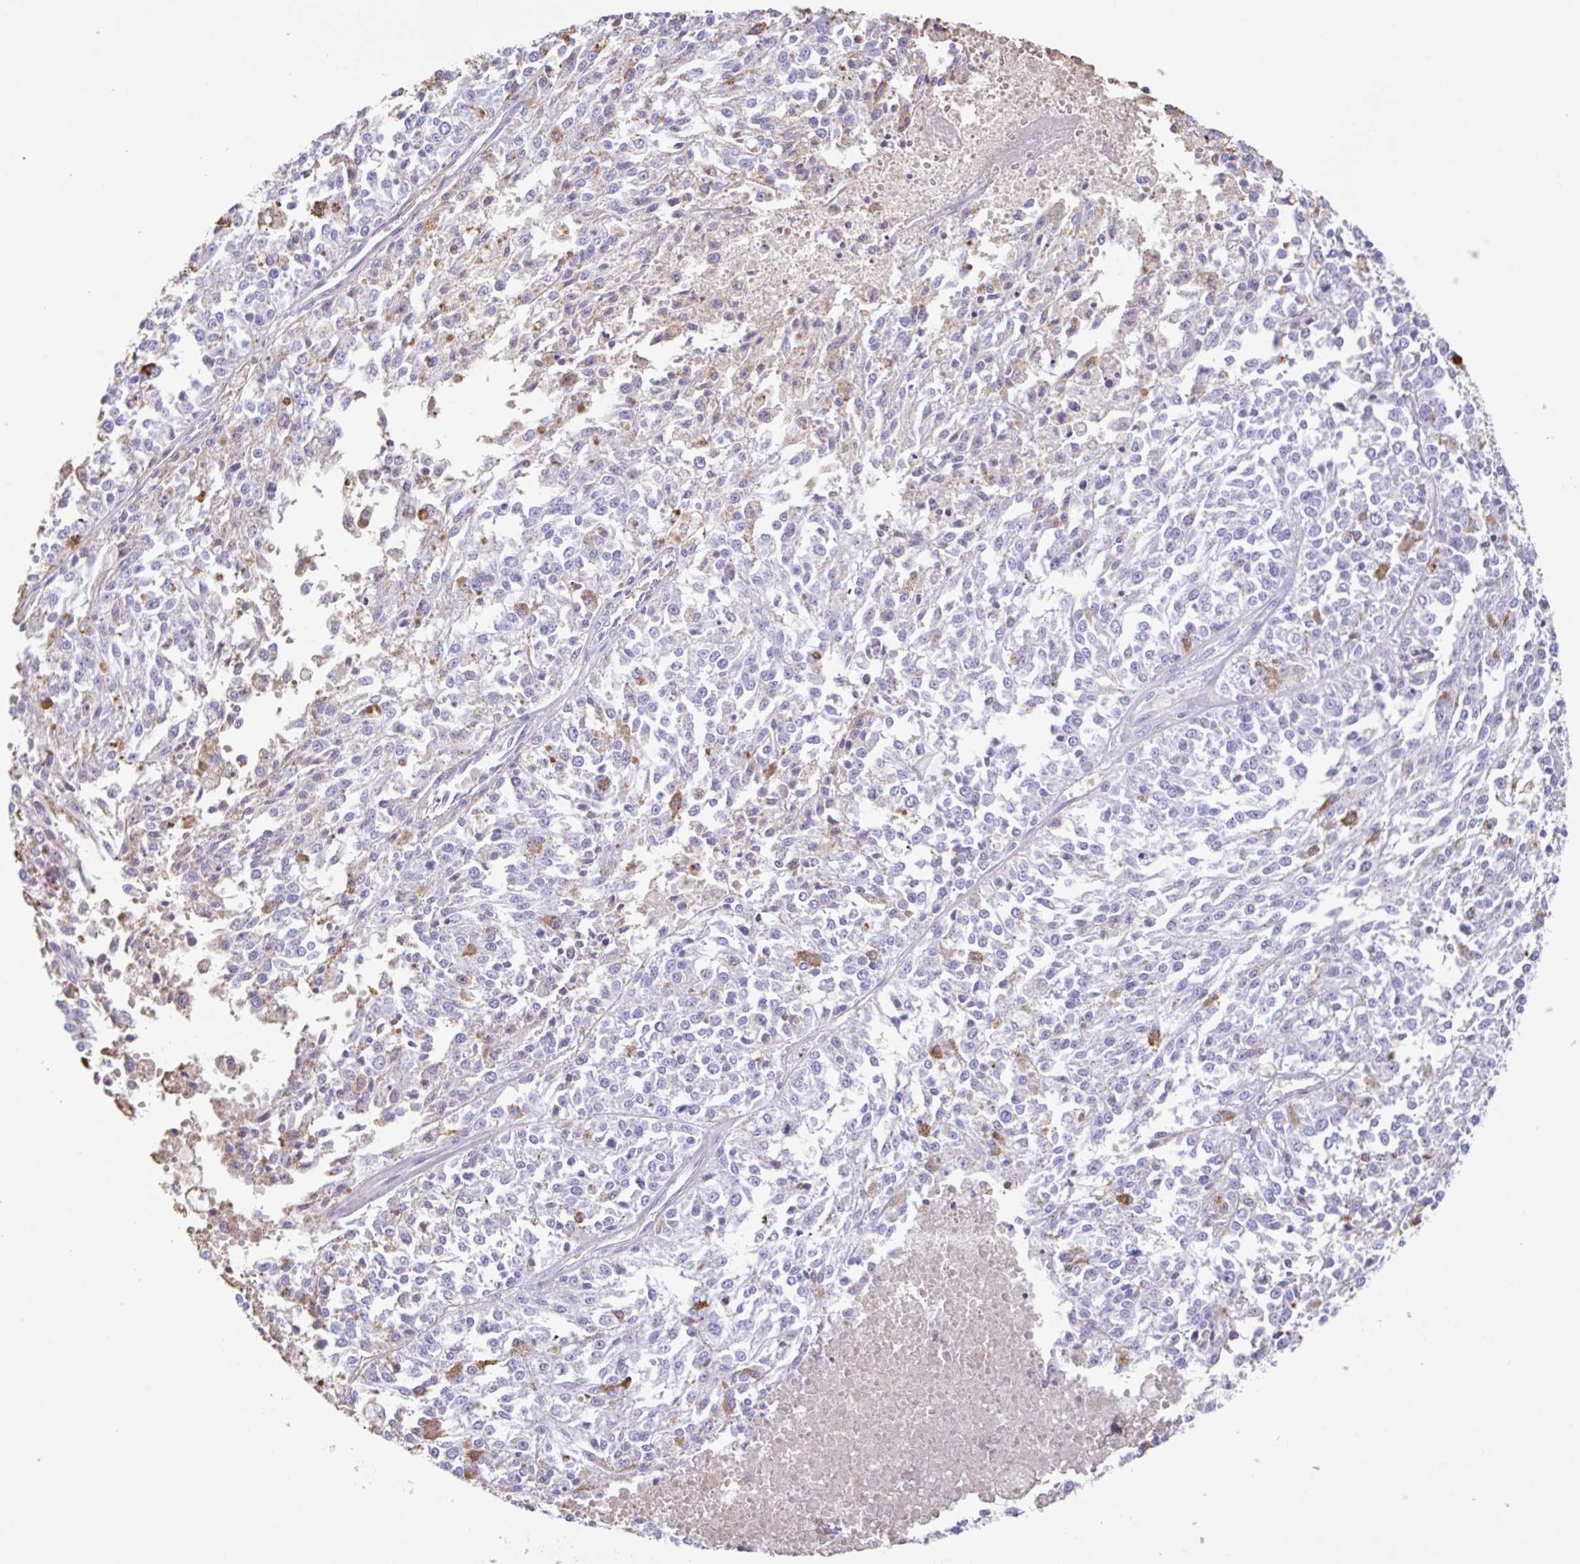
{"staining": {"intensity": "moderate", "quantity": "<25%", "location": "cytoplasmic/membranous"}, "tissue": "melanoma", "cell_type": "Tumor cells", "image_type": "cancer", "snomed": [{"axis": "morphology", "description": "Malignant melanoma, NOS"}, {"axis": "topography", "description": "Skin"}], "caption": "Melanoma stained with a brown dye shows moderate cytoplasmic/membranous positive staining in approximately <25% of tumor cells.", "gene": "HOXC12", "patient": {"sex": "female", "age": 64}}